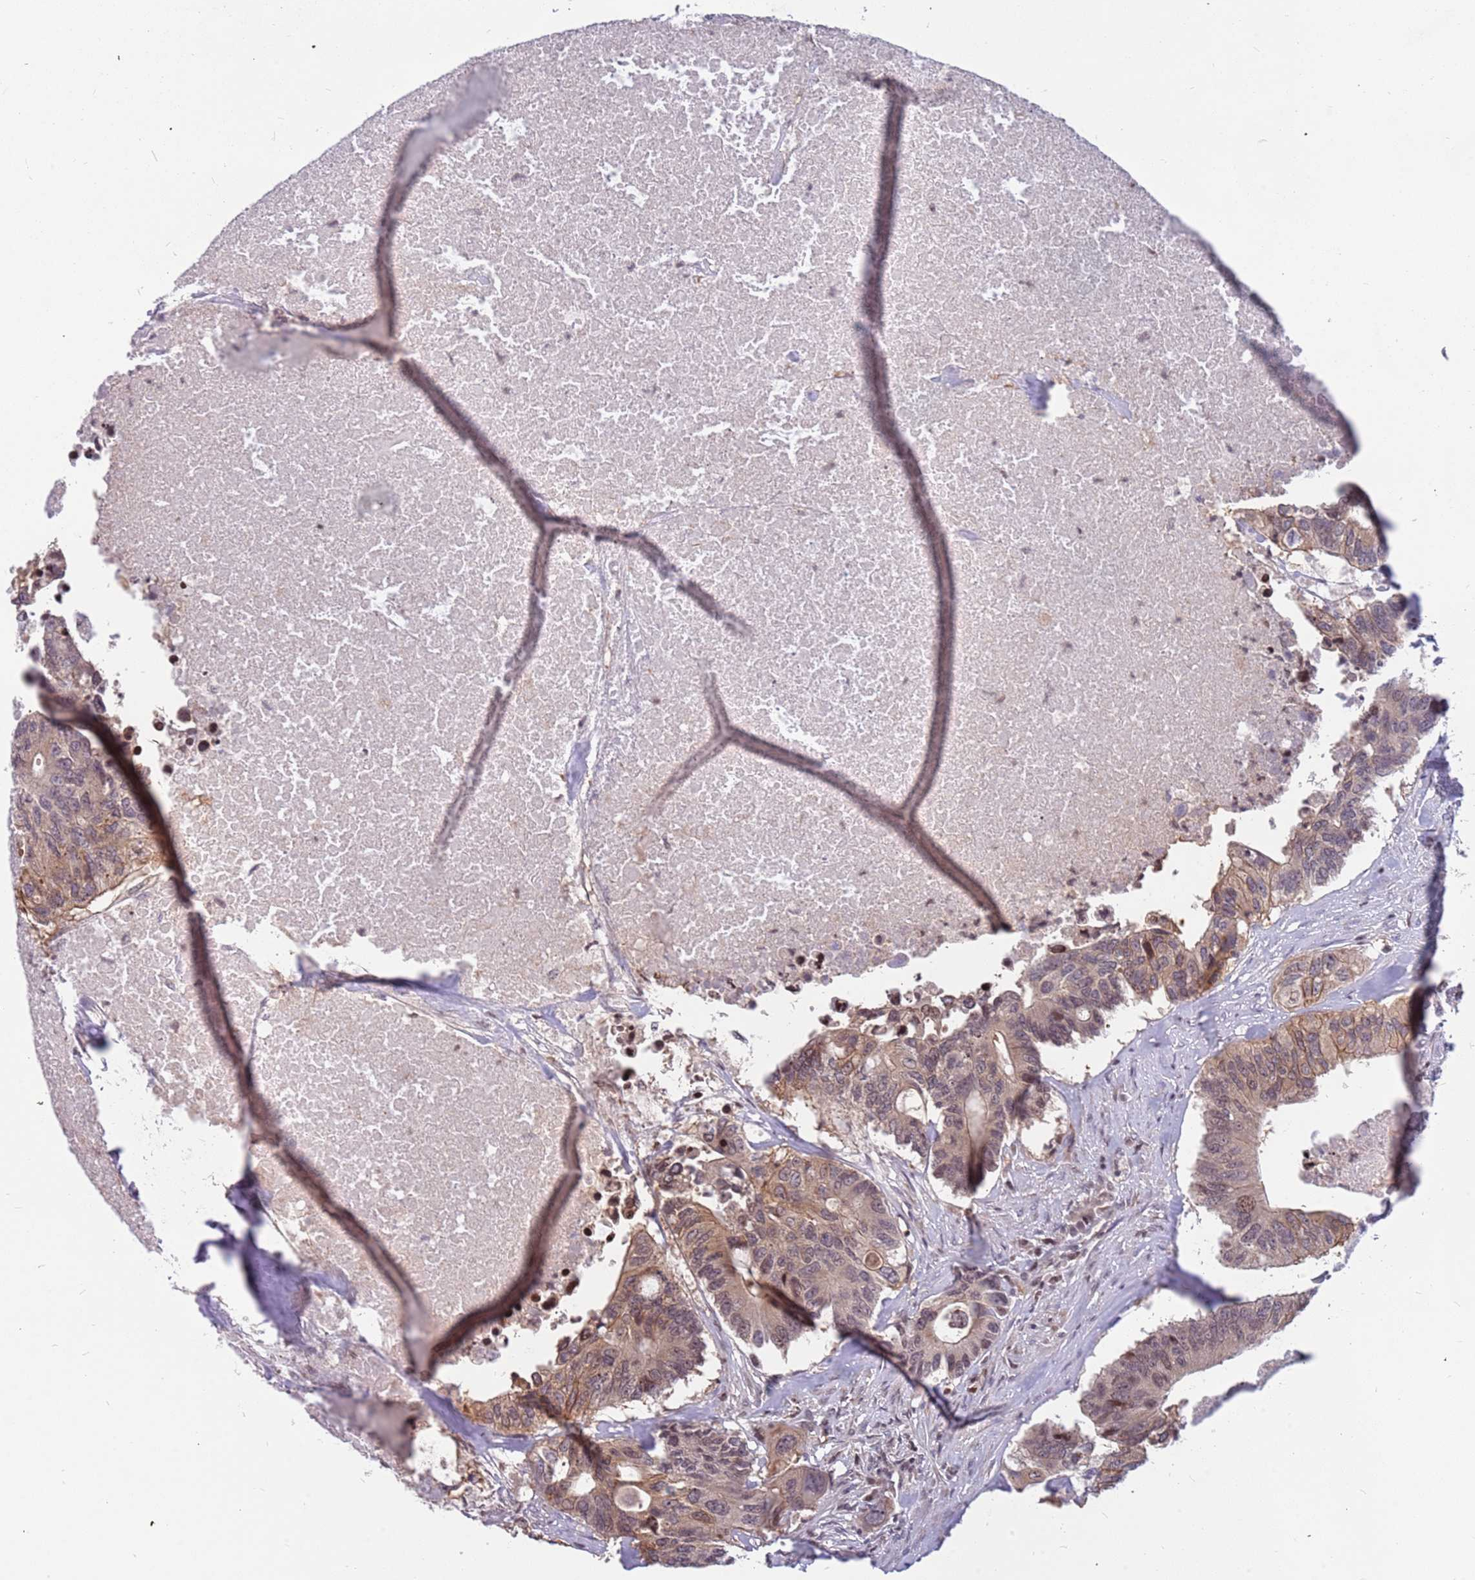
{"staining": {"intensity": "moderate", "quantity": "25%-75%", "location": "cytoplasmic/membranous,nuclear"}, "tissue": "colorectal cancer", "cell_type": "Tumor cells", "image_type": "cancer", "snomed": [{"axis": "morphology", "description": "Adenocarcinoma, NOS"}, {"axis": "topography", "description": "Colon"}], "caption": "Brown immunohistochemical staining in adenocarcinoma (colorectal) reveals moderate cytoplasmic/membranous and nuclear expression in about 25%-75% of tumor cells.", "gene": "ARHGEF5", "patient": {"sex": "male", "age": 71}}